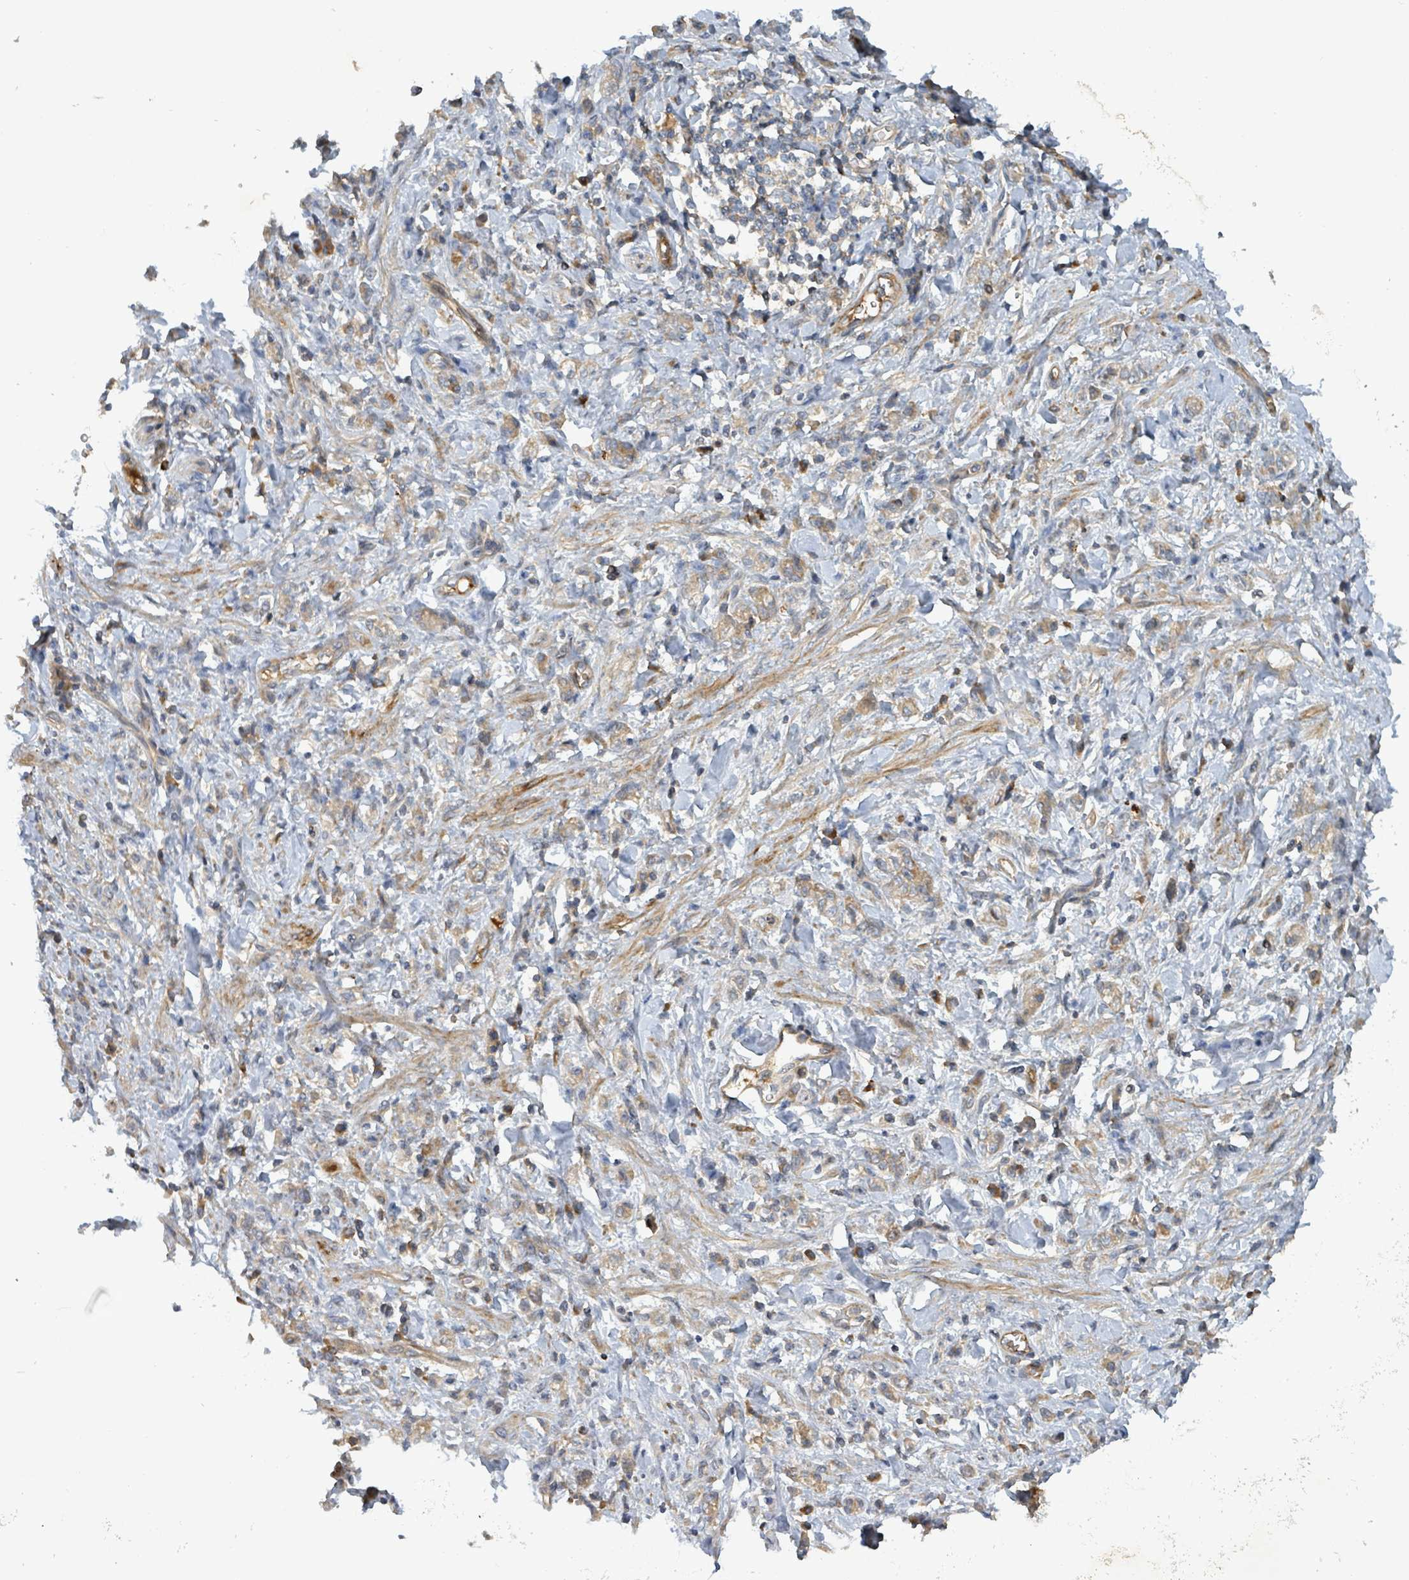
{"staining": {"intensity": "weak", "quantity": "<25%", "location": "cytoplasmic/membranous"}, "tissue": "stomach cancer", "cell_type": "Tumor cells", "image_type": "cancer", "snomed": [{"axis": "morphology", "description": "Adenocarcinoma, NOS"}, {"axis": "topography", "description": "Stomach"}], "caption": "This micrograph is of stomach cancer stained with IHC to label a protein in brown with the nuclei are counter-stained blue. There is no positivity in tumor cells.", "gene": "STARD4", "patient": {"sex": "male", "age": 77}}